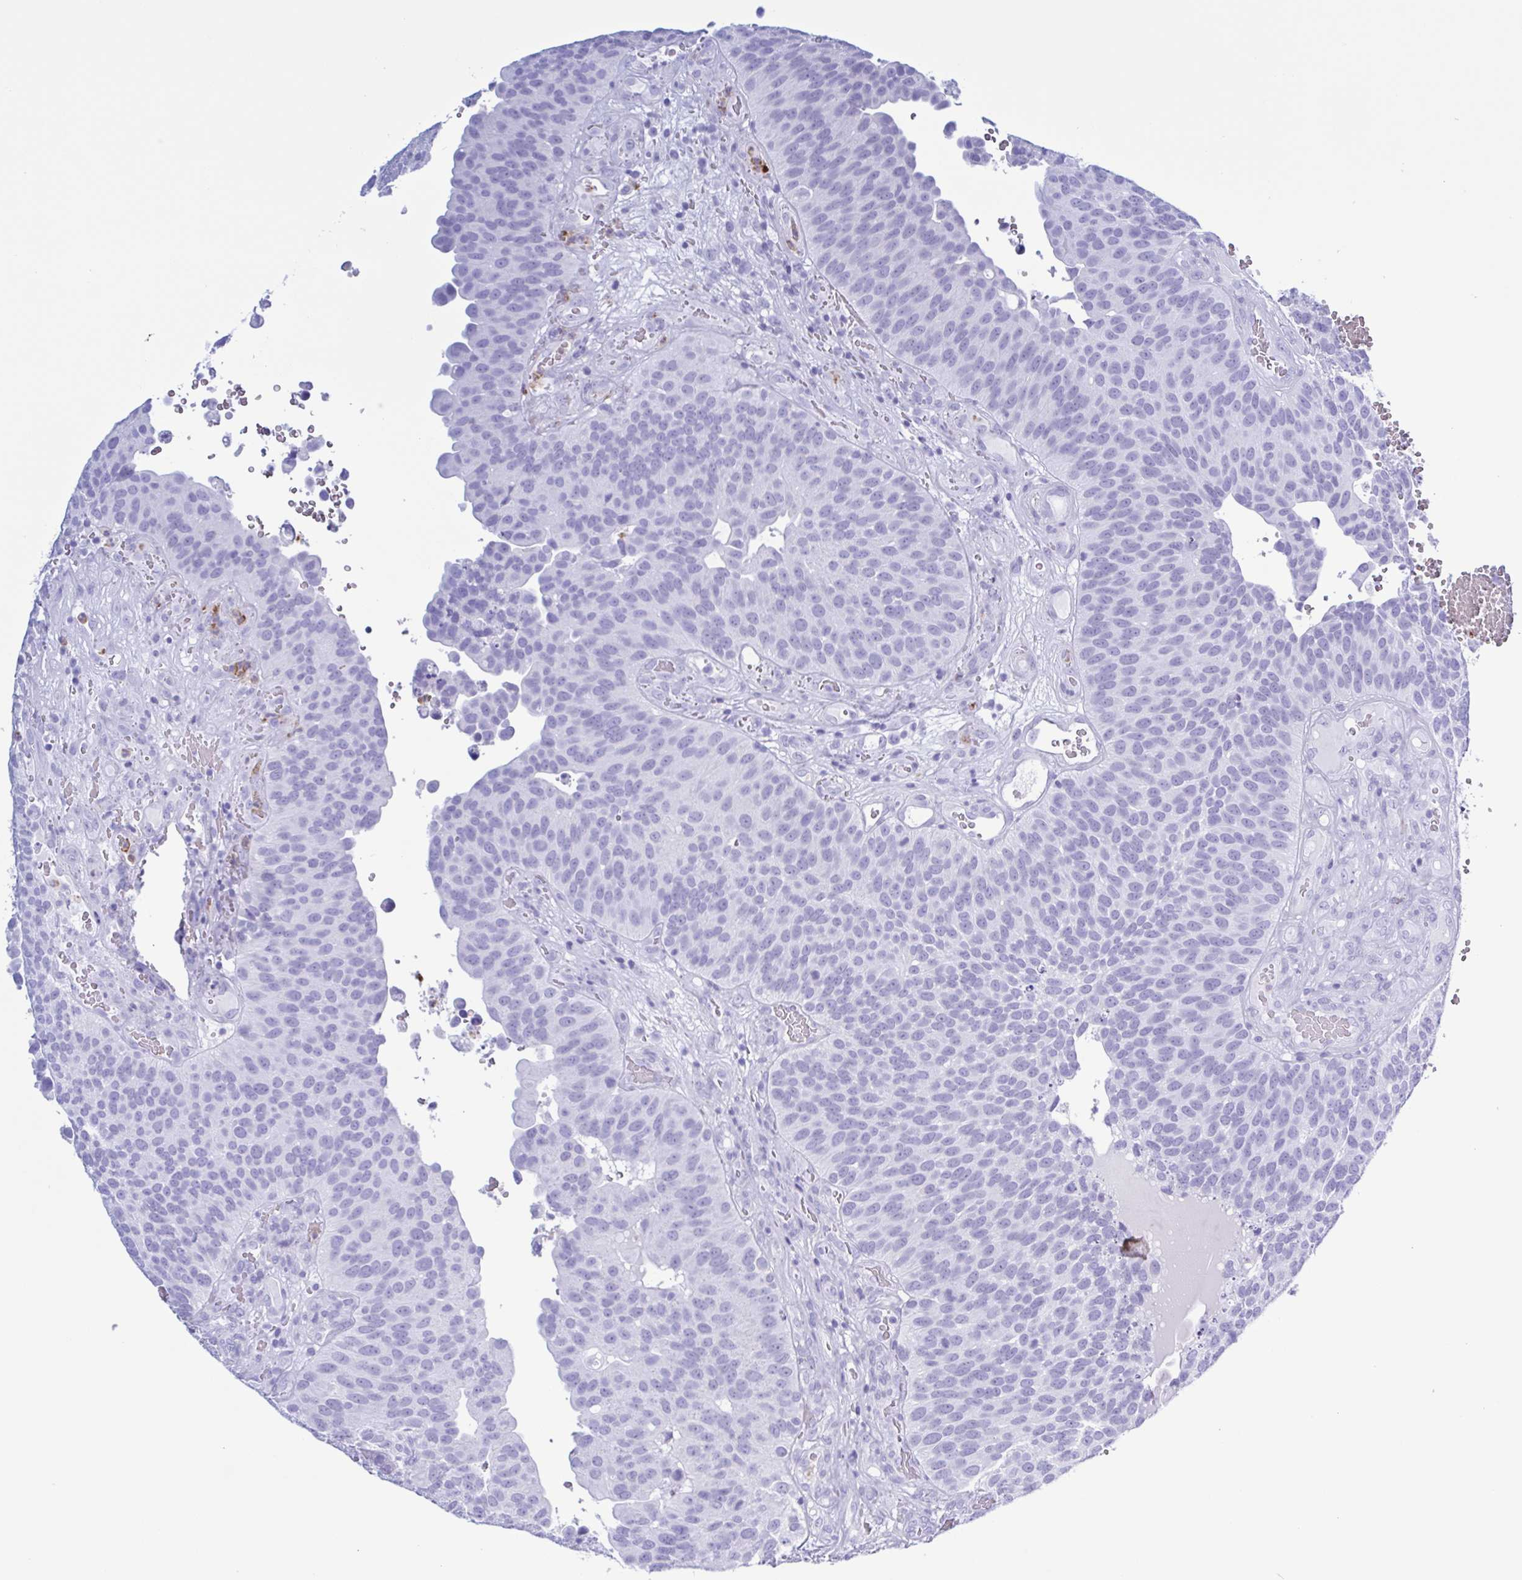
{"staining": {"intensity": "negative", "quantity": "none", "location": "none"}, "tissue": "urothelial cancer", "cell_type": "Tumor cells", "image_type": "cancer", "snomed": [{"axis": "morphology", "description": "Urothelial carcinoma, Low grade"}, {"axis": "topography", "description": "Urinary bladder"}], "caption": "Tumor cells are negative for brown protein staining in low-grade urothelial carcinoma.", "gene": "LTF", "patient": {"sex": "male", "age": 76}}